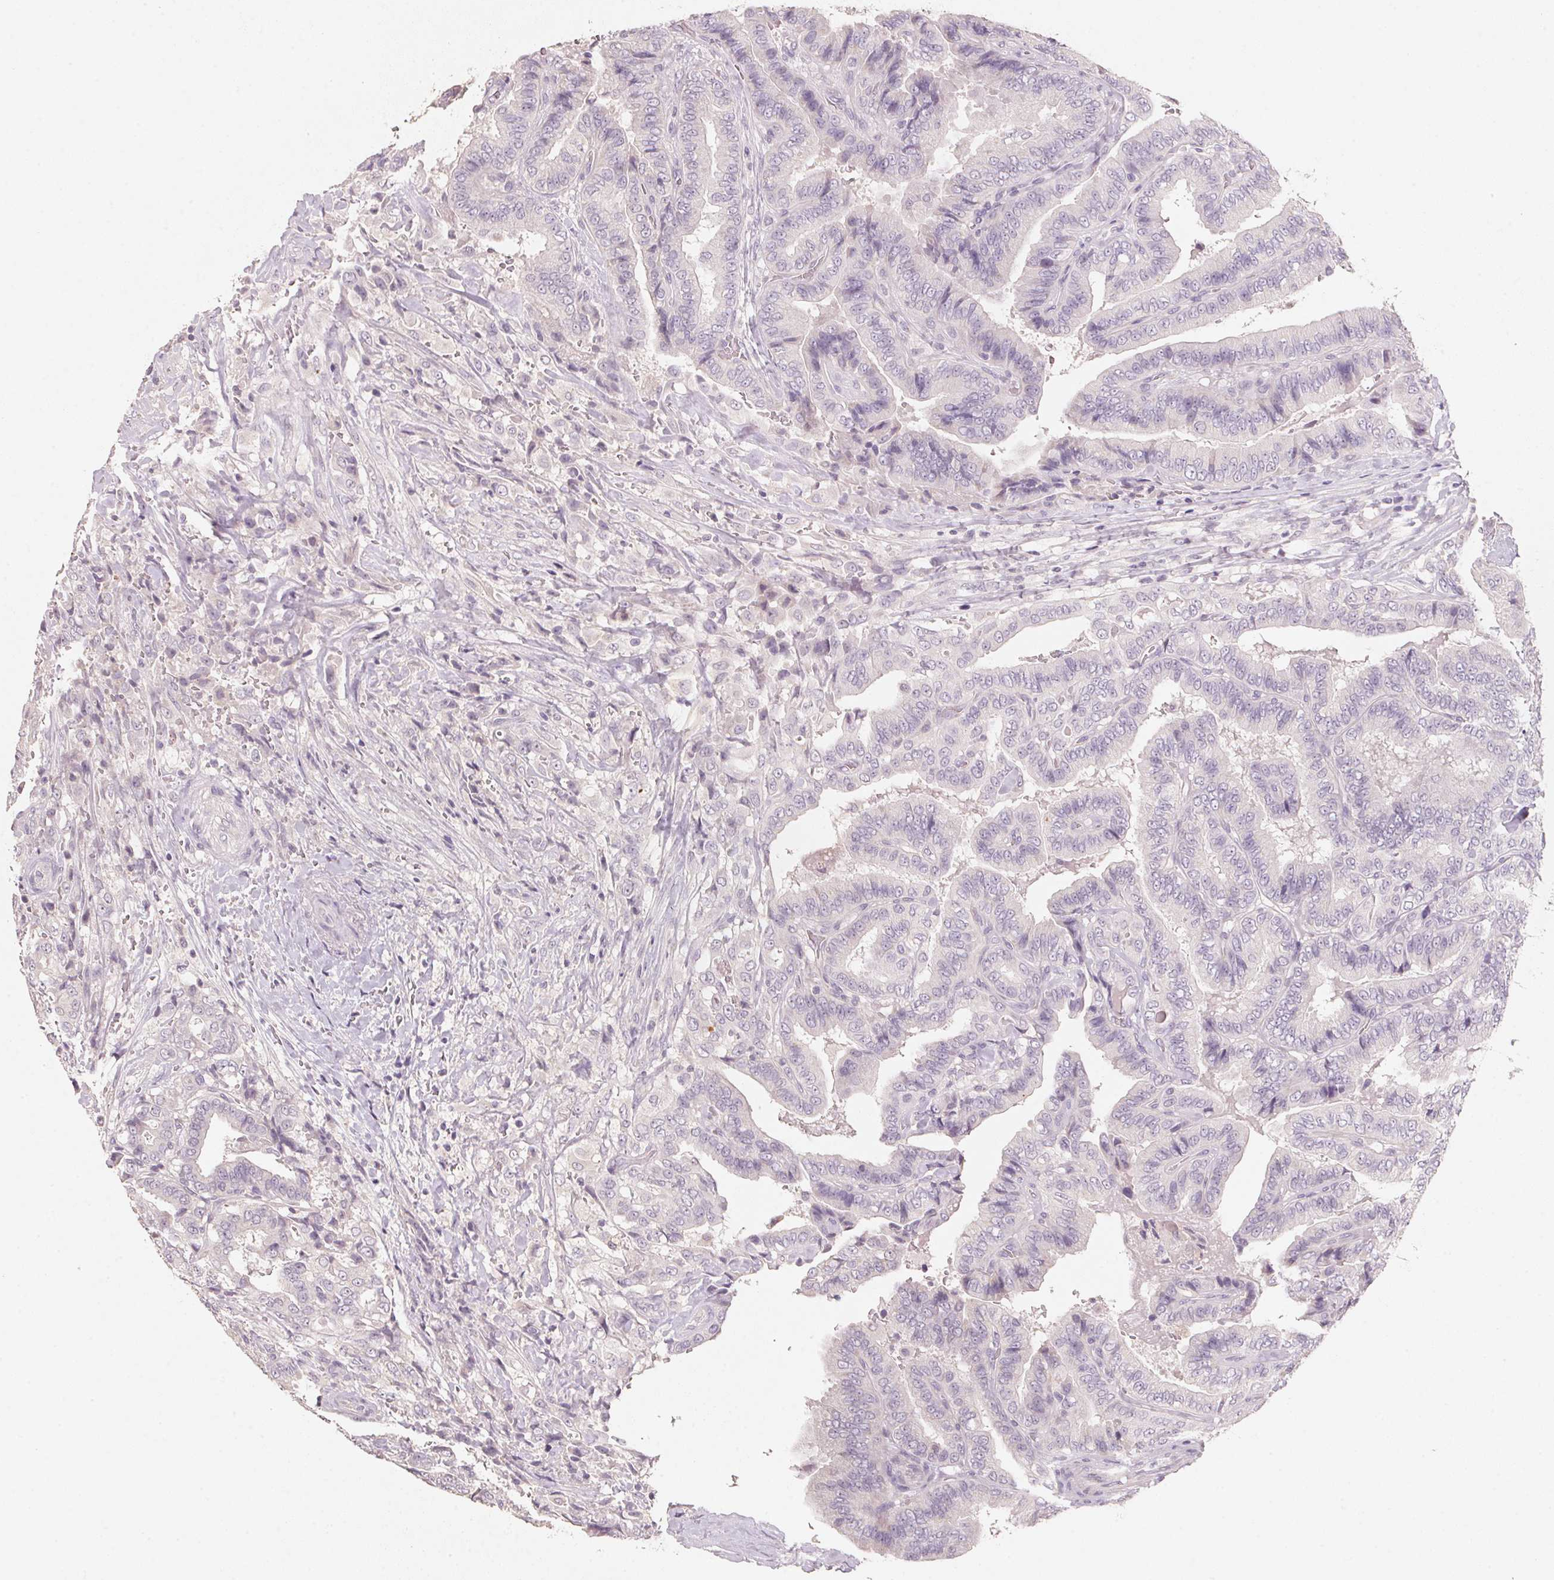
{"staining": {"intensity": "negative", "quantity": "none", "location": "none"}, "tissue": "thyroid cancer", "cell_type": "Tumor cells", "image_type": "cancer", "snomed": [{"axis": "morphology", "description": "Papillary adenocarcinoma, NOS"}, {"axis": "topography", "description": "Thyroid gland"}], "caption": "This is an IHC micrograph of thyroid papillary adenocarcinoma. There is no positivity in tumor cells.", "gene": "CXCL5", "patient": {"sex": "male", "age": 61}}